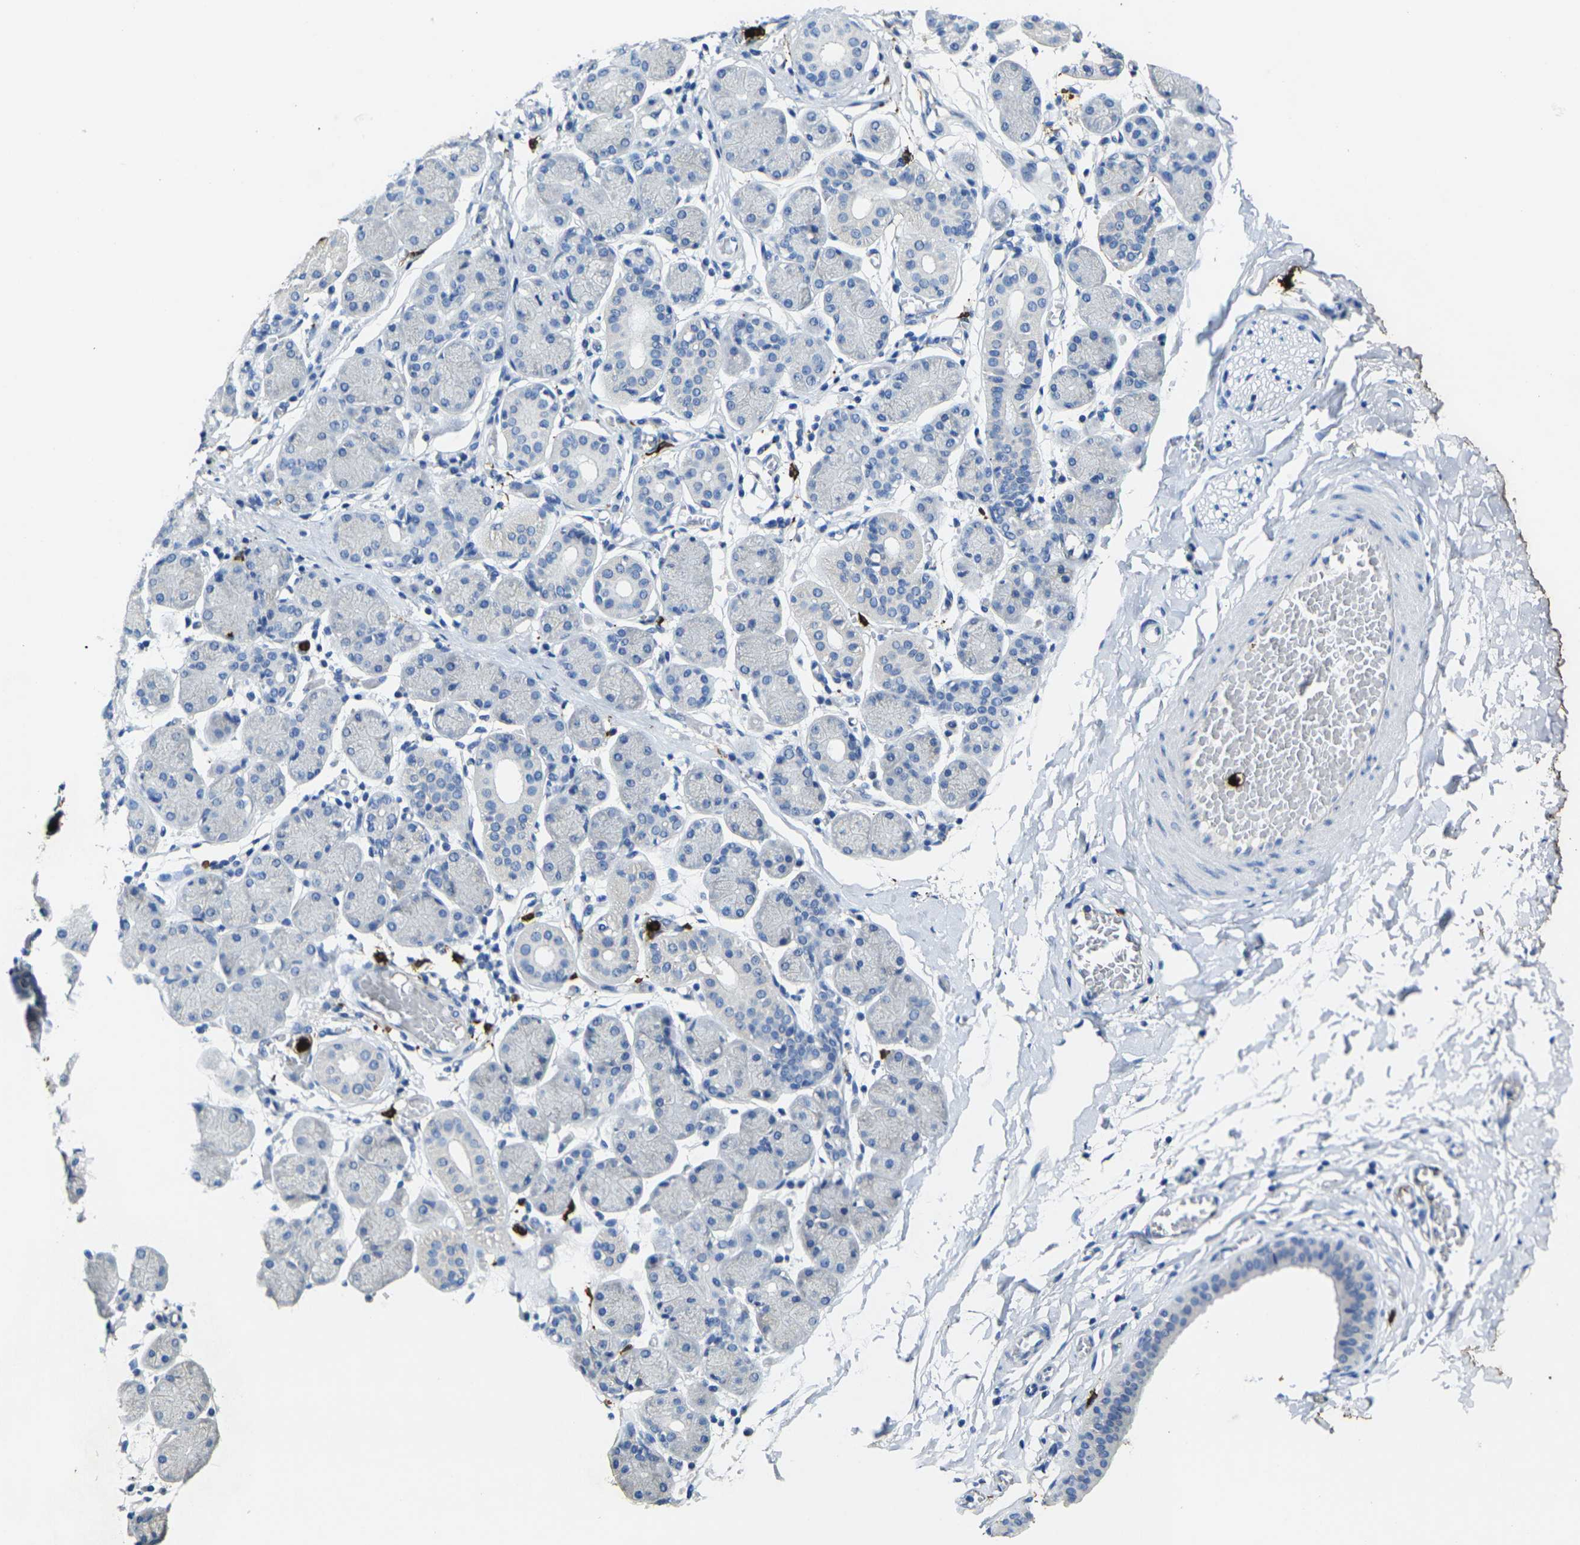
{"staining": {"intensity": "negative", "quantity": "none", "location": "none"}, "tissue": "salivary gland", "cell_type": "Glandular cells", "image_type": "normal", "snomed": [{"axis": "morphology", "description": "Normal tissue, NOS"}, {"axis": "topography", "description": "Salivary gland"}], "caption": "A high-resolution photomicrograph shows immunohistochemistry (IHC) staining of unremarkable salivary gland, which exhibits no significant staining in glandular cells.", "gene": "S100A9", "patient": {"sex": "female", "age": 24}}